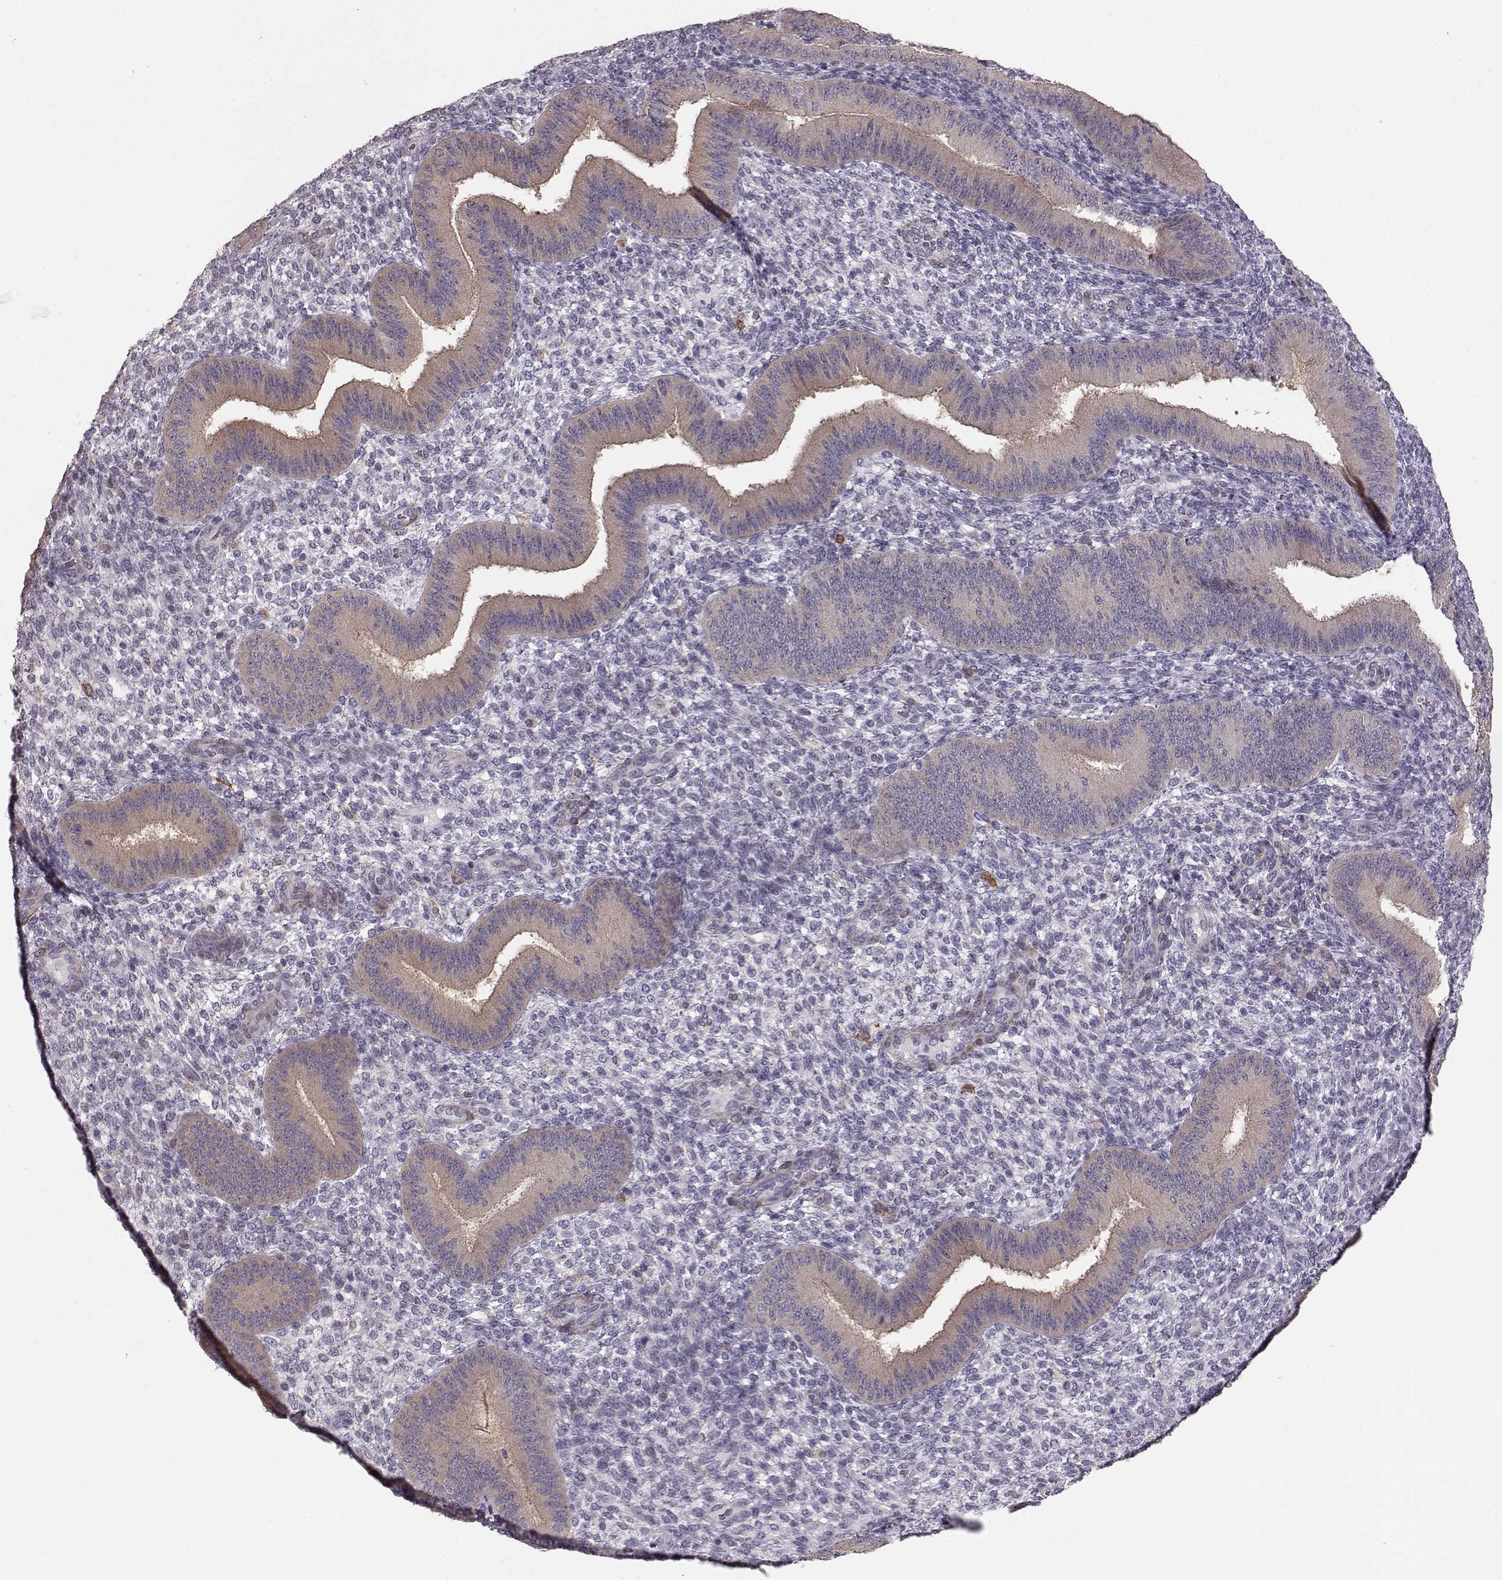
{"staining": {"intensity": "negative", "quantity": "none", "location": "none"}, "tissue": "endometrium", "cell_type": "Cells in endometrial stroma", "image_type": "normal", "snomed": [{"axis": "morphology", "description": "Normal tissue, NOS"}, {"axis": "topography", "description": "Endometrium"}], "caption": "Immunohistochemical staining of normal endometrium exhibits no significant positivity in cells in endometrial stroma.", "gene": "GPR50", "patient": {"sex": "female", "age": 39}}